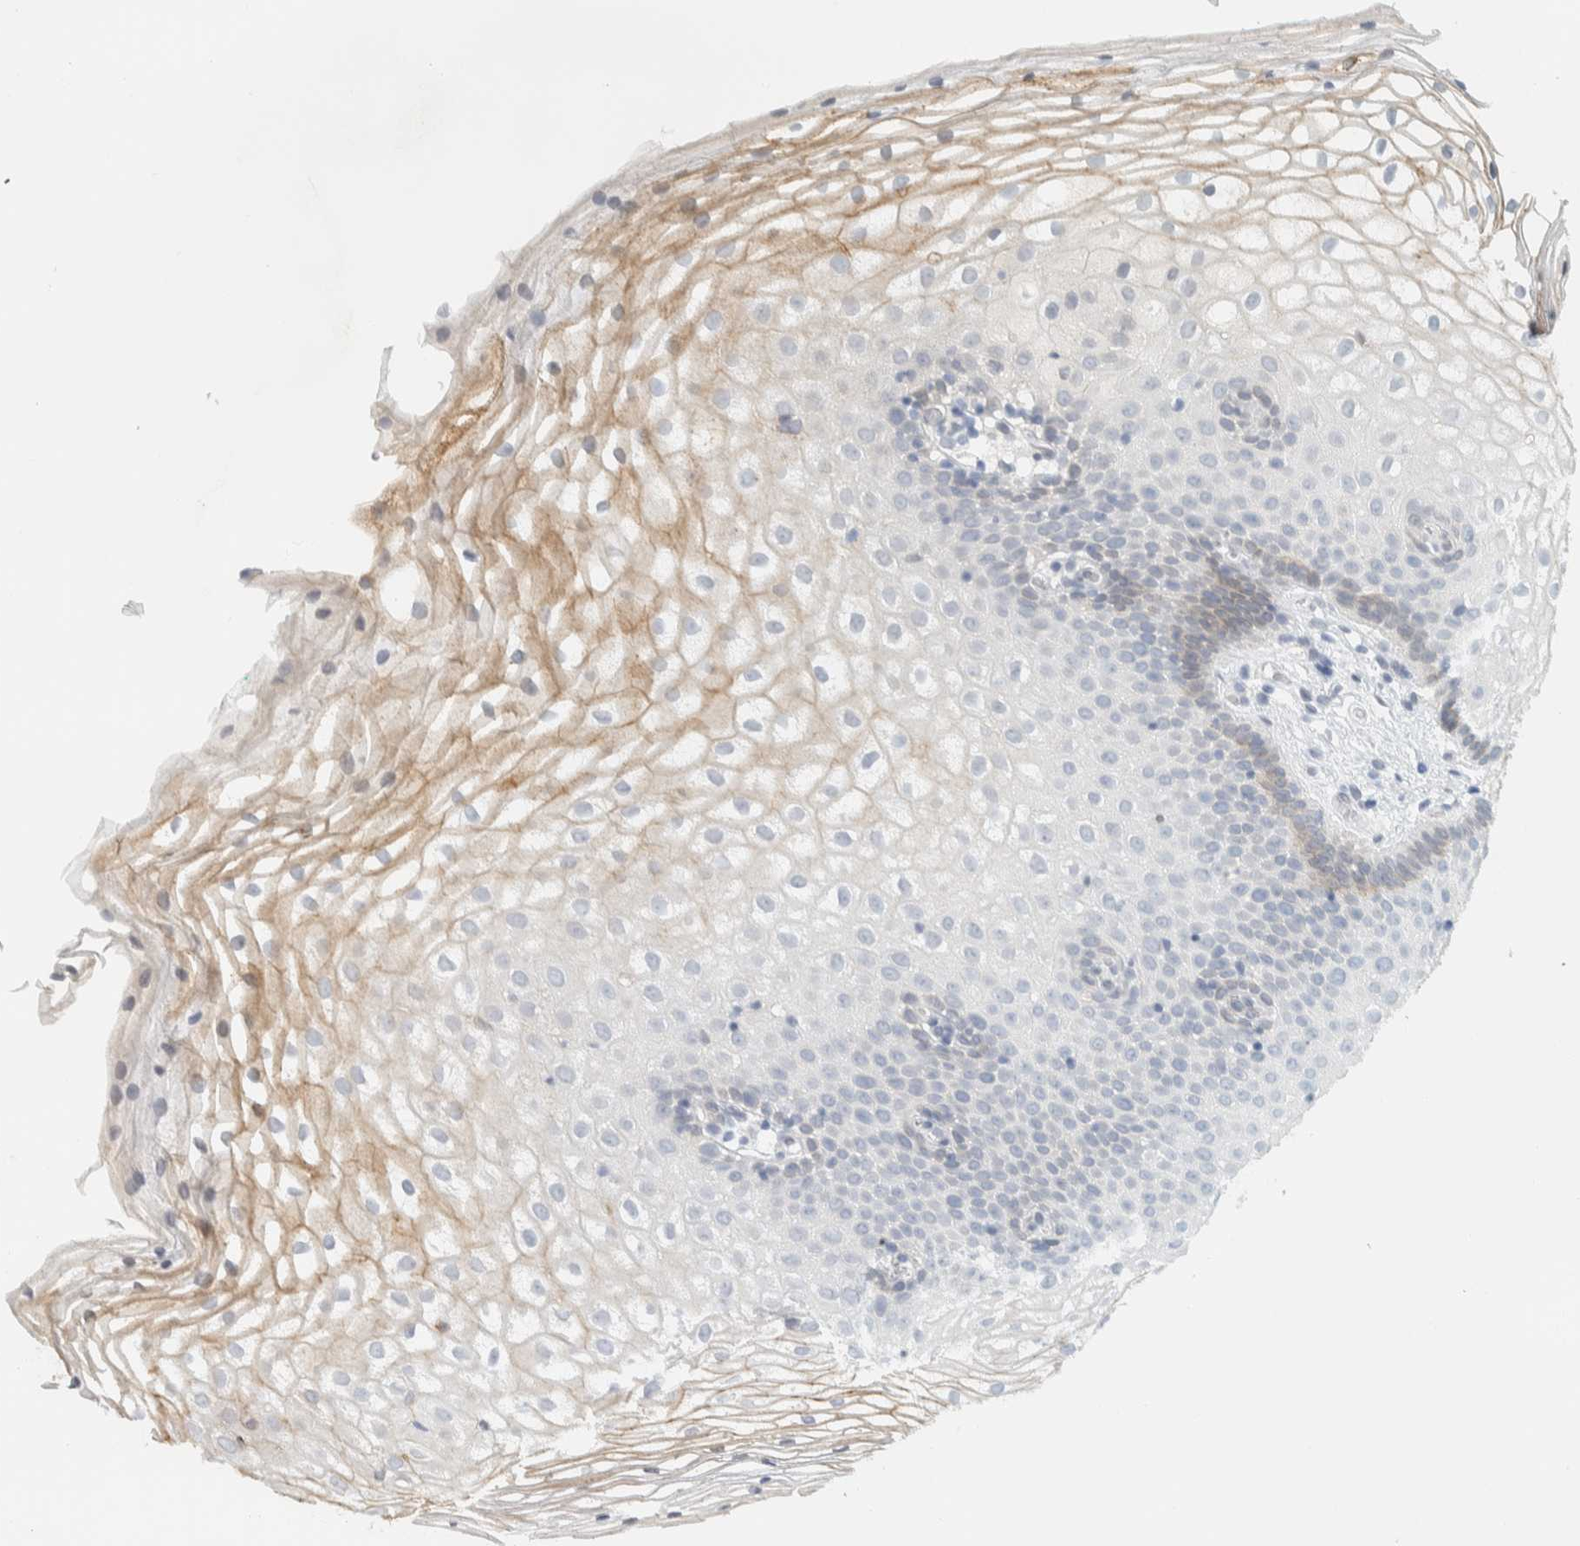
{"staining": {"intensity": "moderate", "quantity": "<25%", "location": "cytoplasmic/membranous"}, "tissue": "cervix", "cell_type": "Squamous epithelial cells", "image_type": "normal", "snomed": [{"axis": "morphology", "description": "Normal tissue, NOS"}, {"axis": "topography", "description": "Cervix"}], "caption": "This image displays immunohistochemistry staining of normal cervix, with low moderate cytoplasmic/membranous positivity in approximately <25% of squamous epithelial cells.", "gene": "C1QTNF12", "patient": {"sex": "female", "age": 72}}